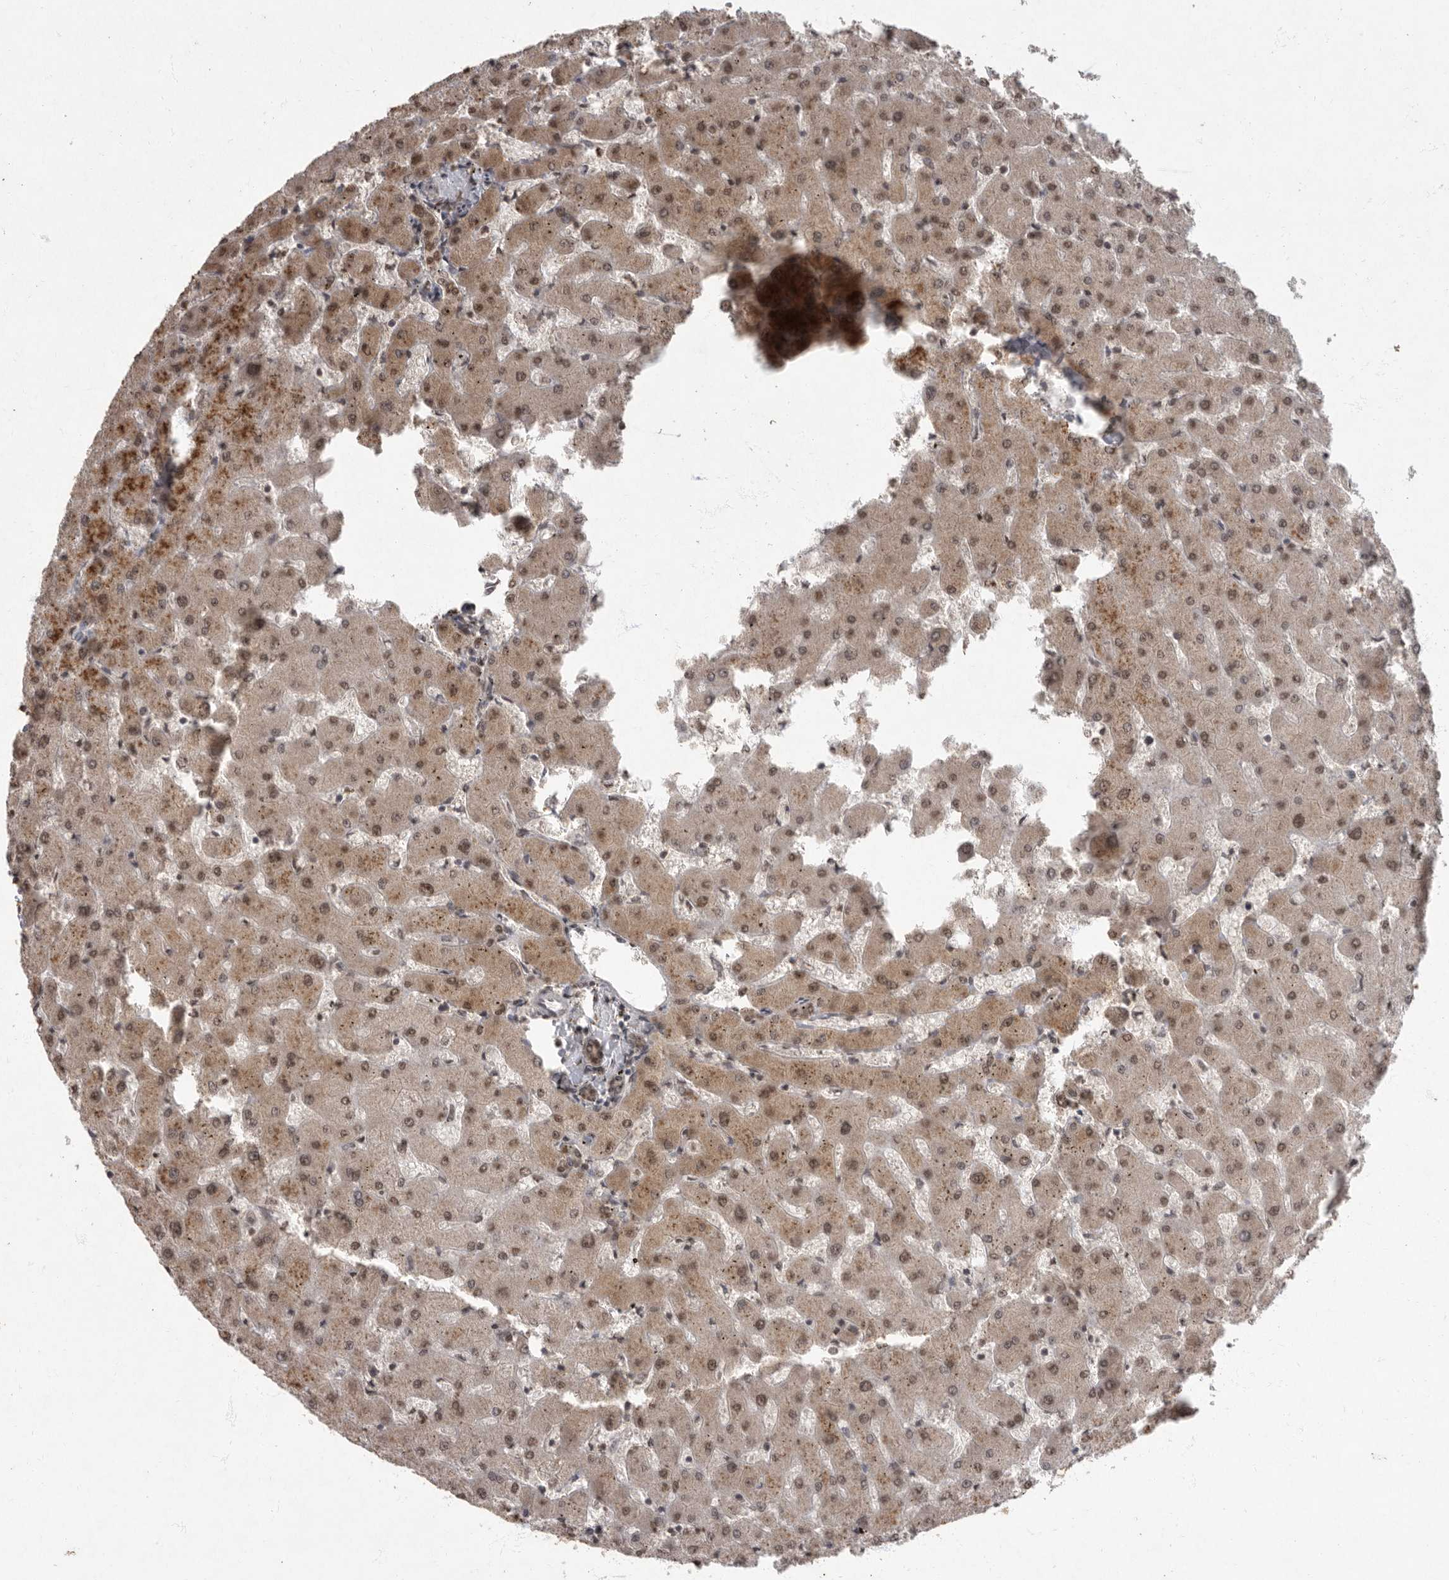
{"staining": {"intensity": "moderate", "quantity": ">75%", "location": "cytoplasmic/membranous,nuclear"}, "tissue": "liver", "cell_type": "Cholangiocytes", "image_type": "normal", "snomed": [{"axis": "morphology", "description": "Normal tissue, NOS"}, {"axis": "topography", "description": "Liver"}], "caption": "DAB immunohistochemical staining of benign liver shows moderate cytoplasmic/membranous,nuclear protein staining in approximately >75% of cholangiocytes. (Brightfield microscopy of DAB IHC at high magnification).", "gene": "NBL1", "patient": {"sex": "female", "age": 63}}